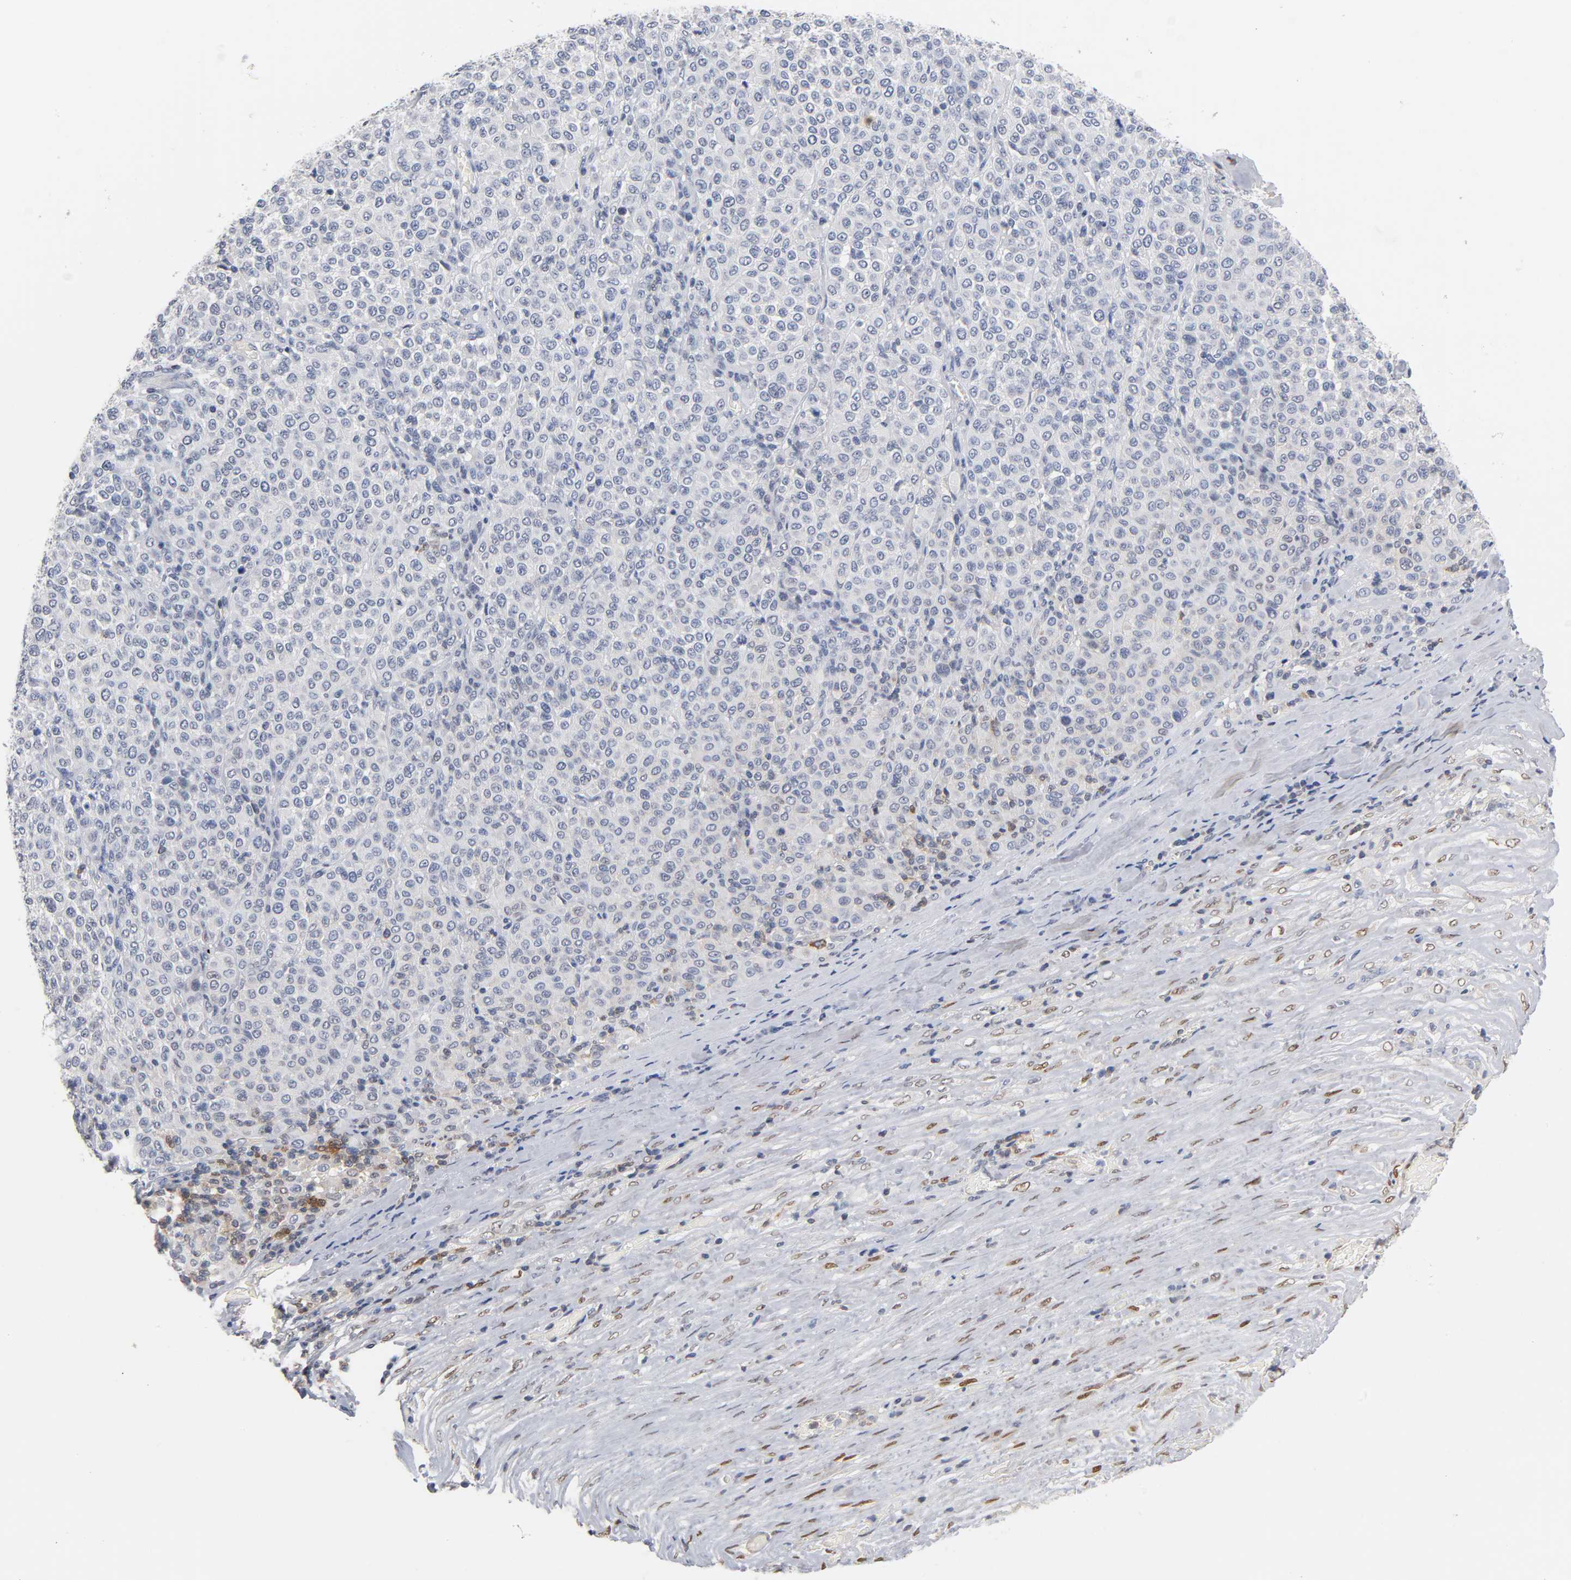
{"staining": {"intensity": "negative", "quantity": "none", "location": "none"}, "tissue": "melanoma", "cell_type": "Tumor cells", "image_type": "cancer", "snomed": [{"axis": "morphology", "description": "Malignant melanoma, Metastatic site"}, {"axis": "topography", "description": "Pancreas"}], "caption": "DAB (3,3'-diaminobenzidine) immunohistochemical staining of human melanoma exhibits no significant positivity in tumor cells.", "gene": "NFATC1", "patient": {"sex": "female", "age": 30}}